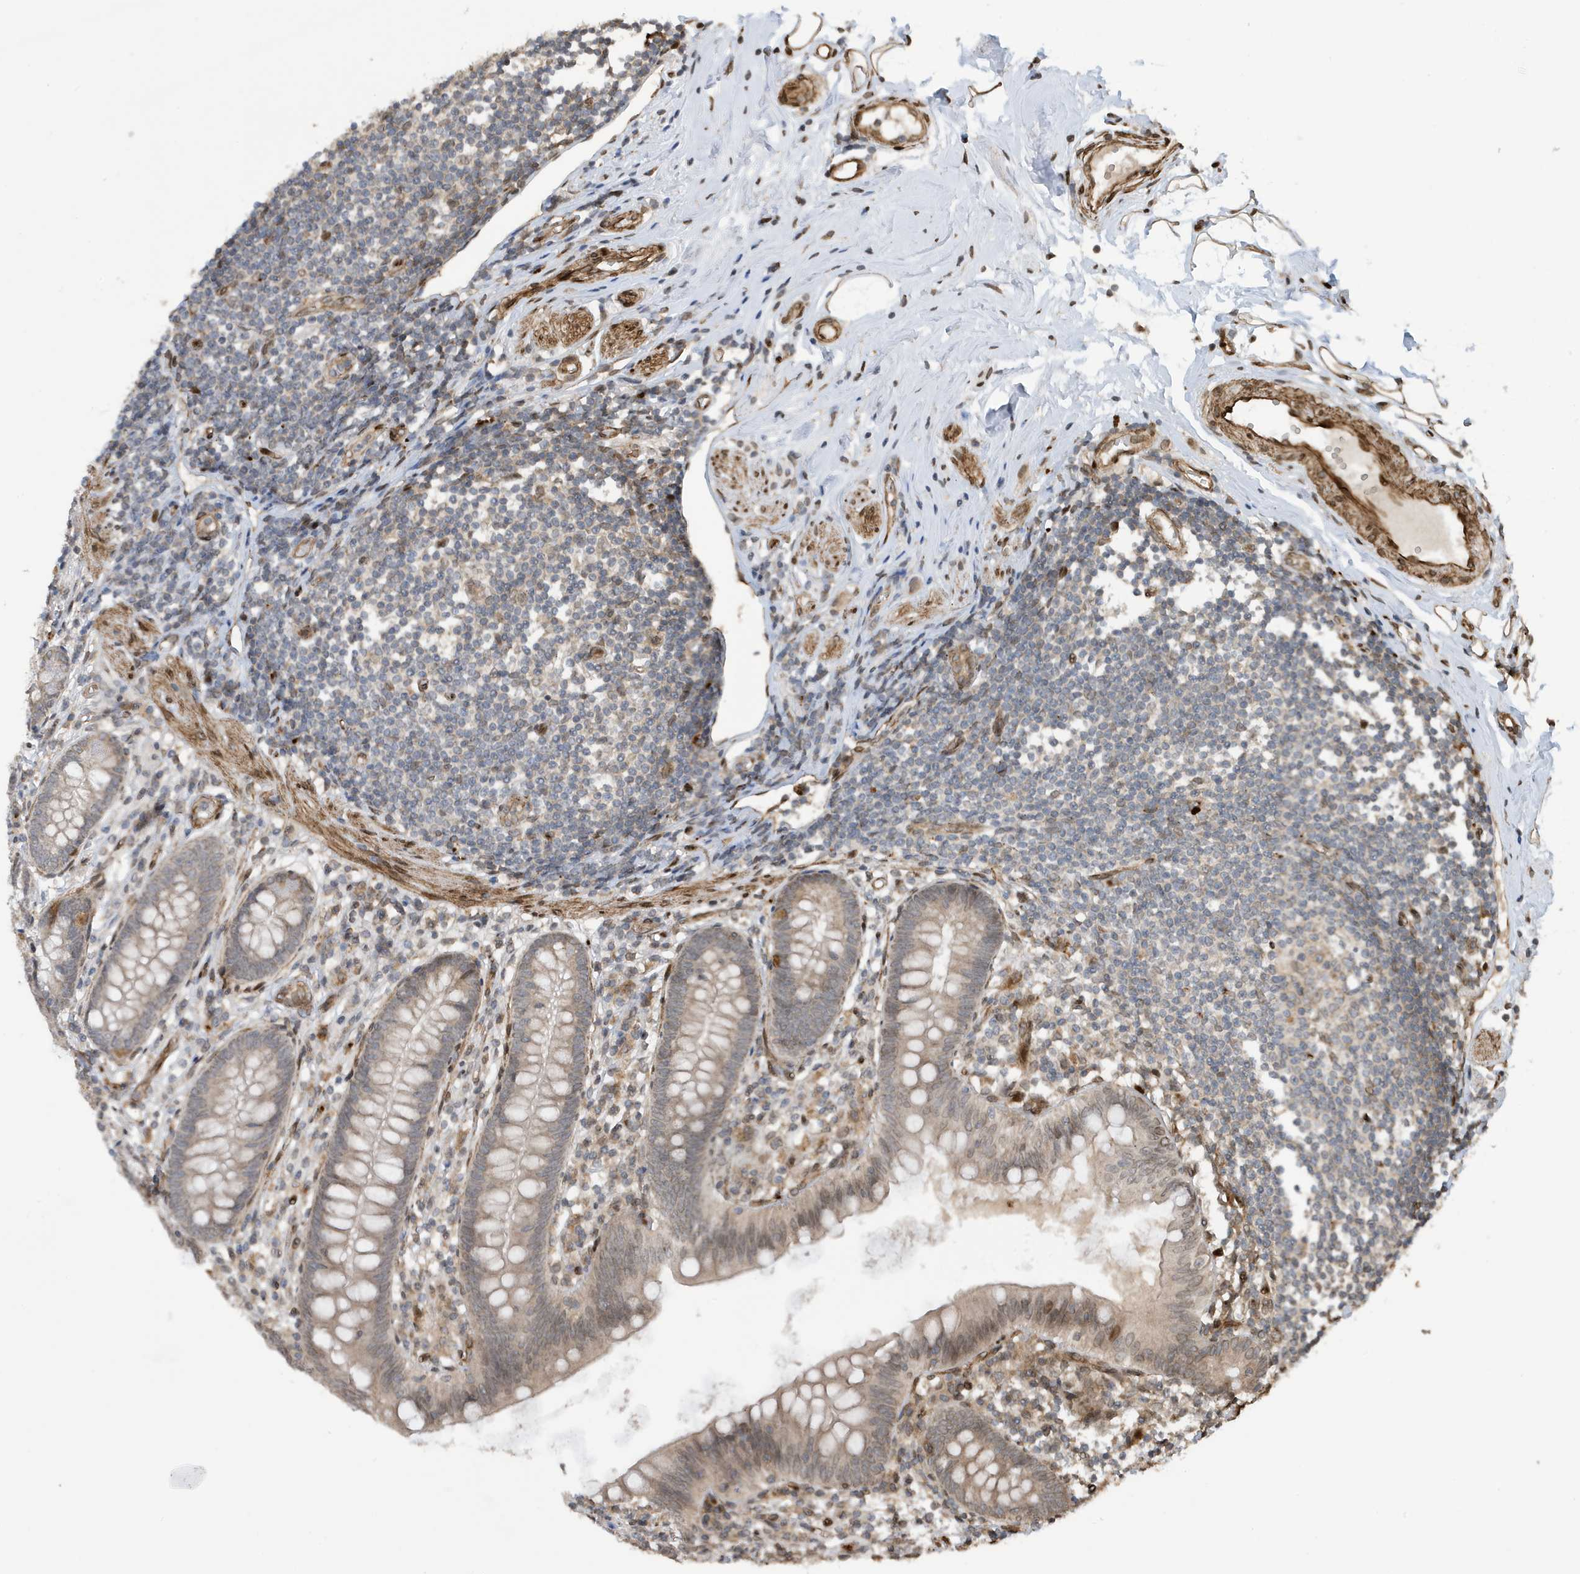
{"staining": {"intensity": "moderate", "quantity": "<25%", "location": "nuclear"}, "tissue": "appendix", "cell_type": "Glandular cells", "image_type": "normal", "snomed": [{"axis": "morphology", "description": "Normal tissue, NOS"}, {"axis": "topography", "description": "Appendix"}], "caption": "Normal appendix was stained to show a protein in brown. There is low levels of moderate nuclear staining in approximately <25% of glandular cells.", "gene": "DUSP18", "patient": {"sex": "female", "age": 62}}